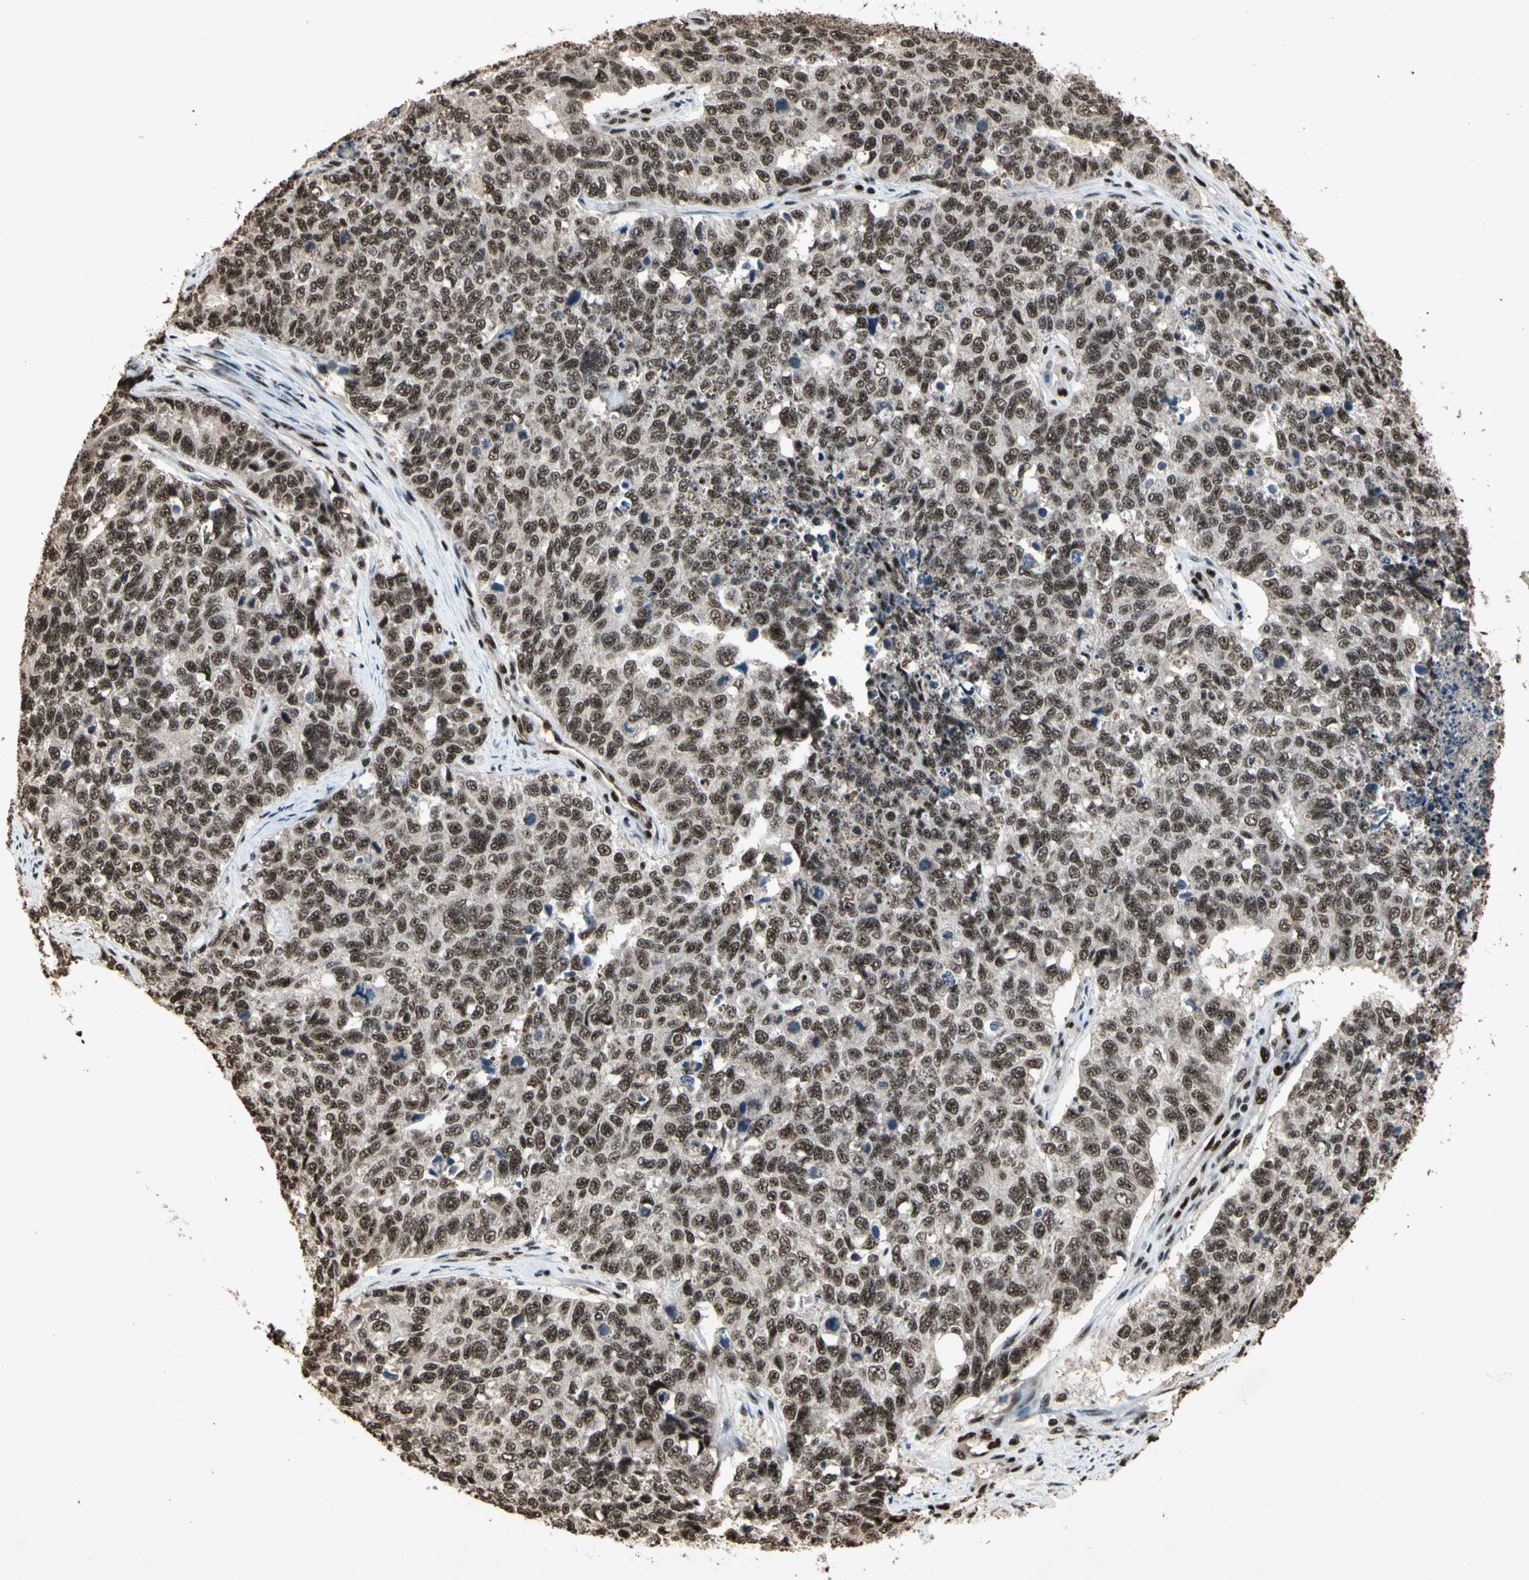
{"staining": {"intensity": "strong", "quantity": ">75%", "location": "nuclear"}, "tissue": "cervical cancer", "cell_type": "Tumor cells", "image_type": "cancer", "snomed": [{"axis": "morphology", "description": "Squamous cell carcinoma, NOS"}, {"axis": "topography", "description": "Cervix"}], "caption": "Protein analysis of cervical squamous cell carcinoma tissue exhibits strong nuclear expression in approximately >75% of tumor cells.", "gene": "TBX2", "patient": {"sex": "female", "age": 63}}